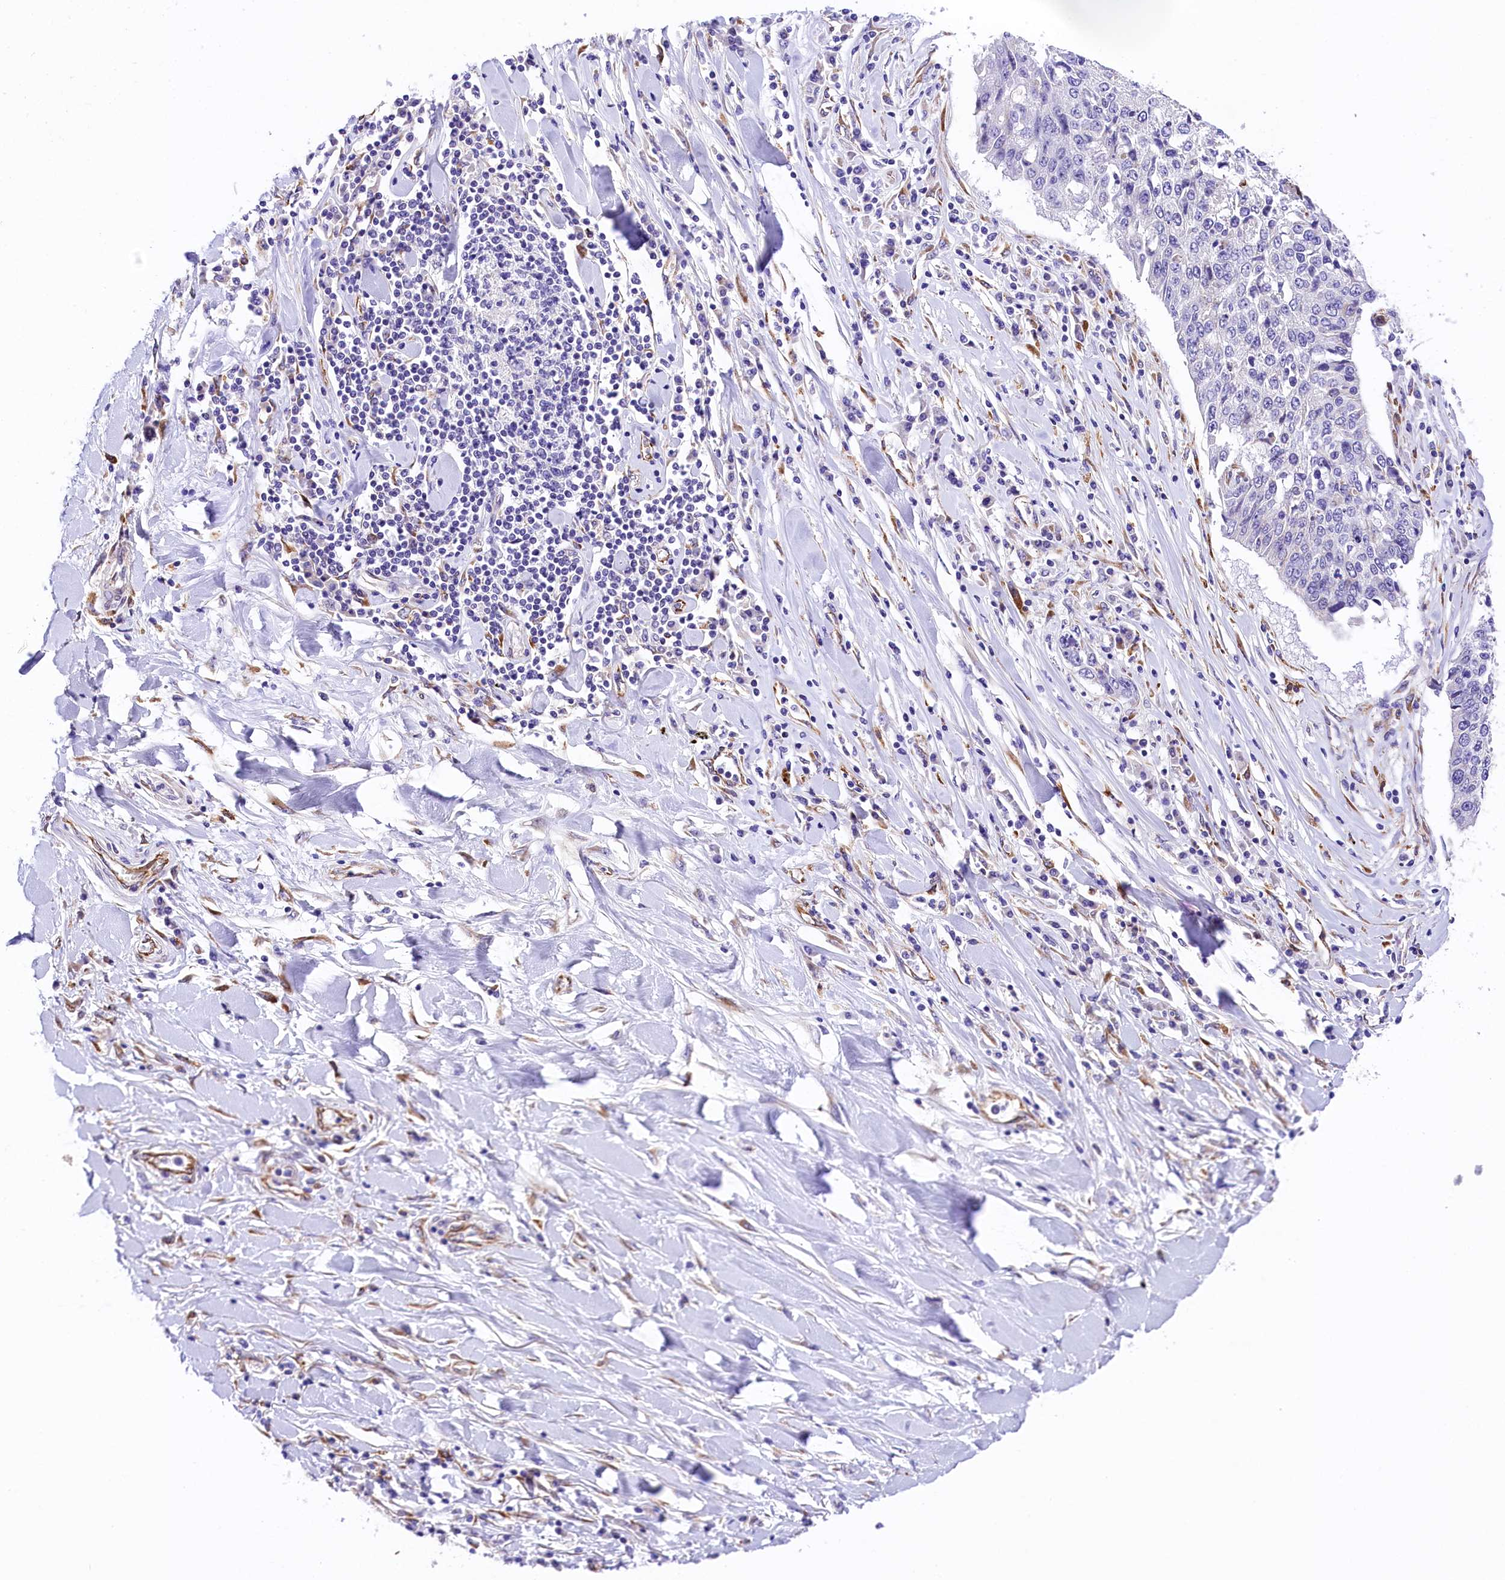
{"staining": {"intensity": "negative", "quantity": "none", "location": "none"}, "tissue": "lung cancer", "cell_type": "Tumor cells", "image_type": "cancer", "snomed": [{"axis": "morphology", "description": "Normal tissue, NOS"}, {"axis": "morphology", "description": "Squamous cell carcinoma, NOS"}, {"axis": "topography", "description": "Cartilage tissue"}, {"axis": "topography", "description": "Bronchus"}, {"axis": "topography", "description": "Lung"}, {"axis": "topography", "description": "Peripheral nerve tissue"}], "caption": "IHC image of neoplastic tissue: human lung cancer stained with DAB reveals no significant protein positivity in tumor cells. Brightfield microscopy of immunohistochemistry (IHC) stained with DAB (3,3'-diaminobenzidine) (brown) and hematoxylin (blue), captured at high magnification.", "gene": "ITGA1", "patient": {"sex": "female", "age": 49}}